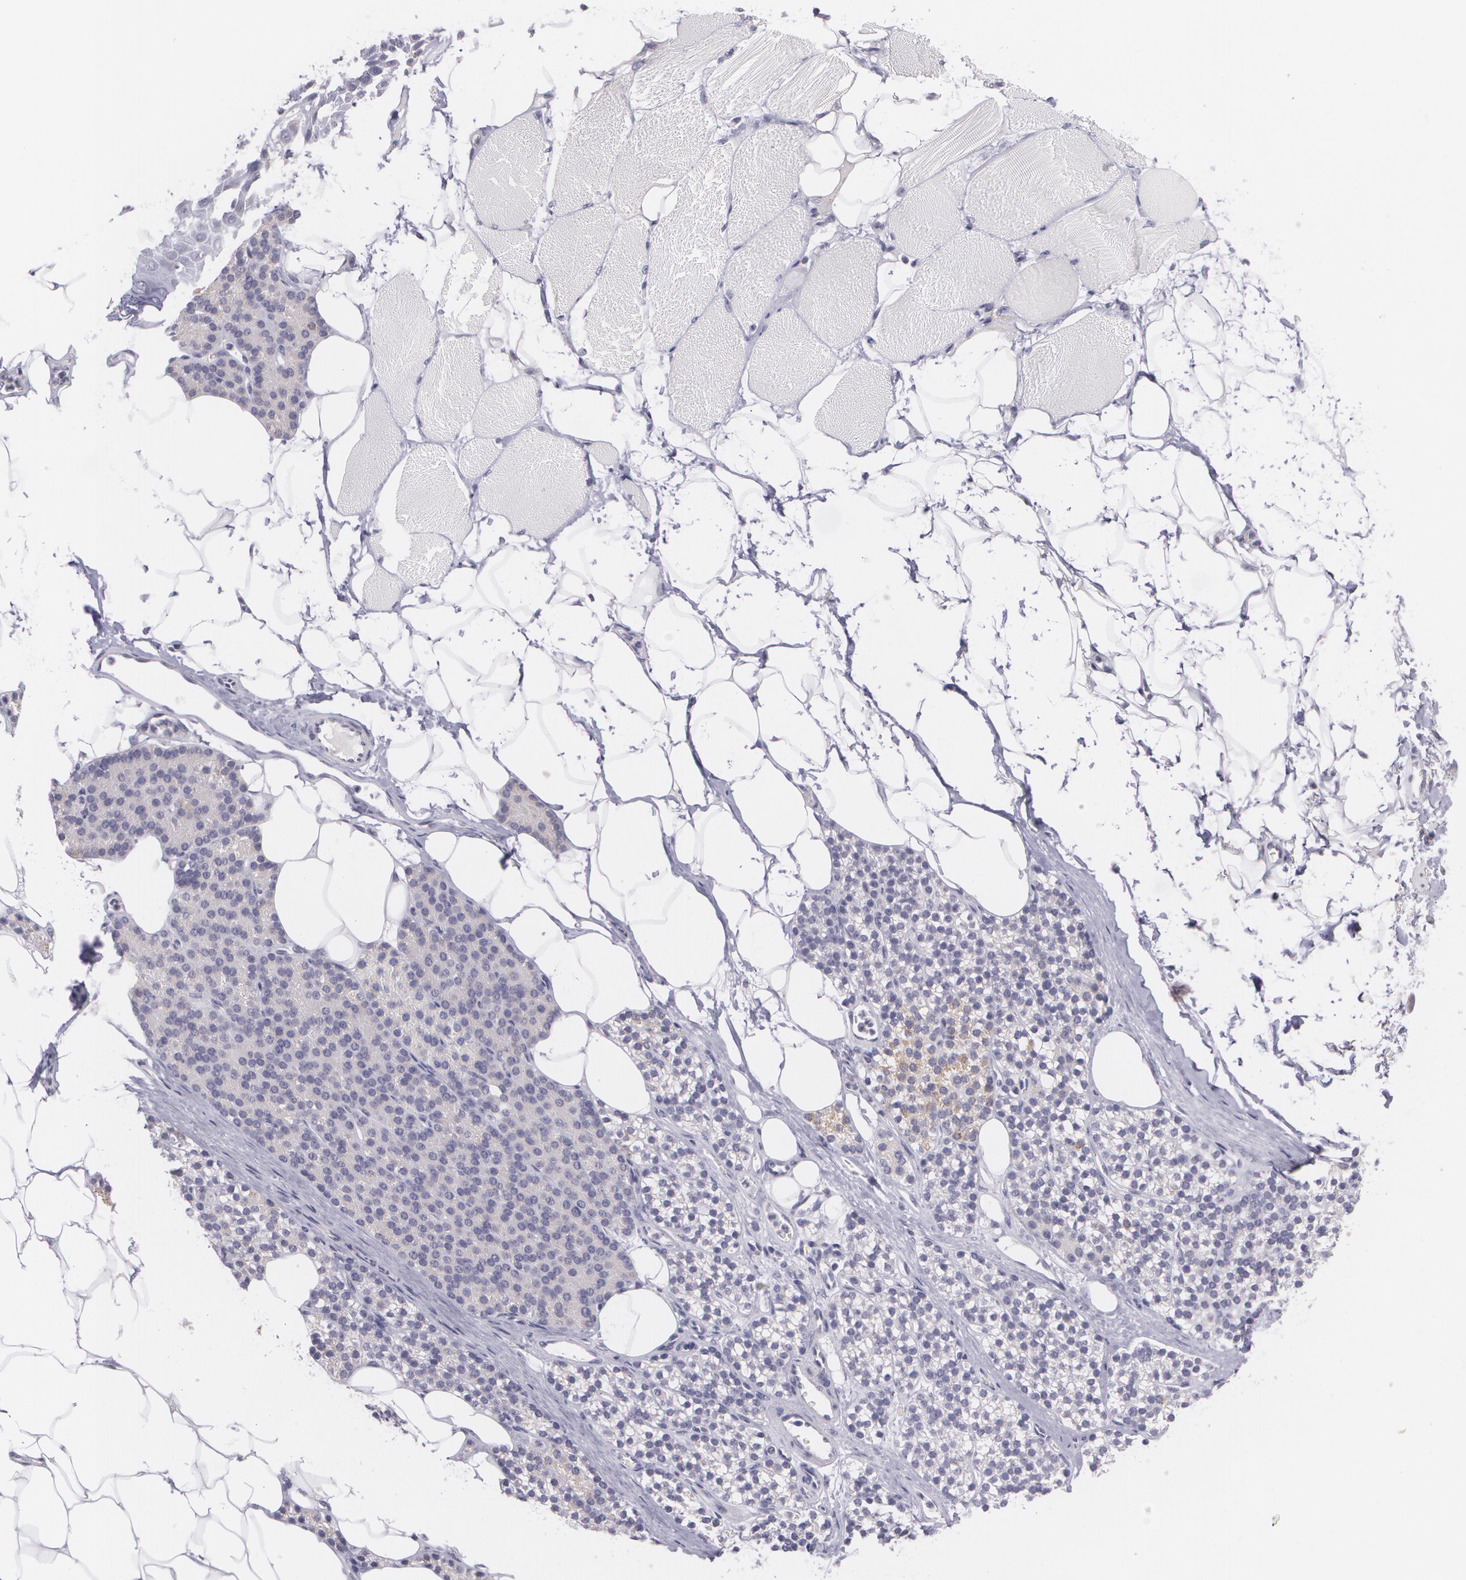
{"staining": {"intensity": "negative", "quantity": "none", "location": "none"}, "tissue": "skeletal muscle", "cell_type": "Myocytes", "image_type": "normal", "snomed": [{"axis": "morphology", "description": "Normal tissue, NOS"}, {"axis": "topography", "description": "Skeletal muscle"}, {"axis": "topography", "description": "Parathyroid gland"}], "caption": "Immunohistochemical staining of normal human skeletal muscle demonstrates no significant staining in myocytes.", "gene": "CILK1", "patient": {"sex": "female", "age": 37}}